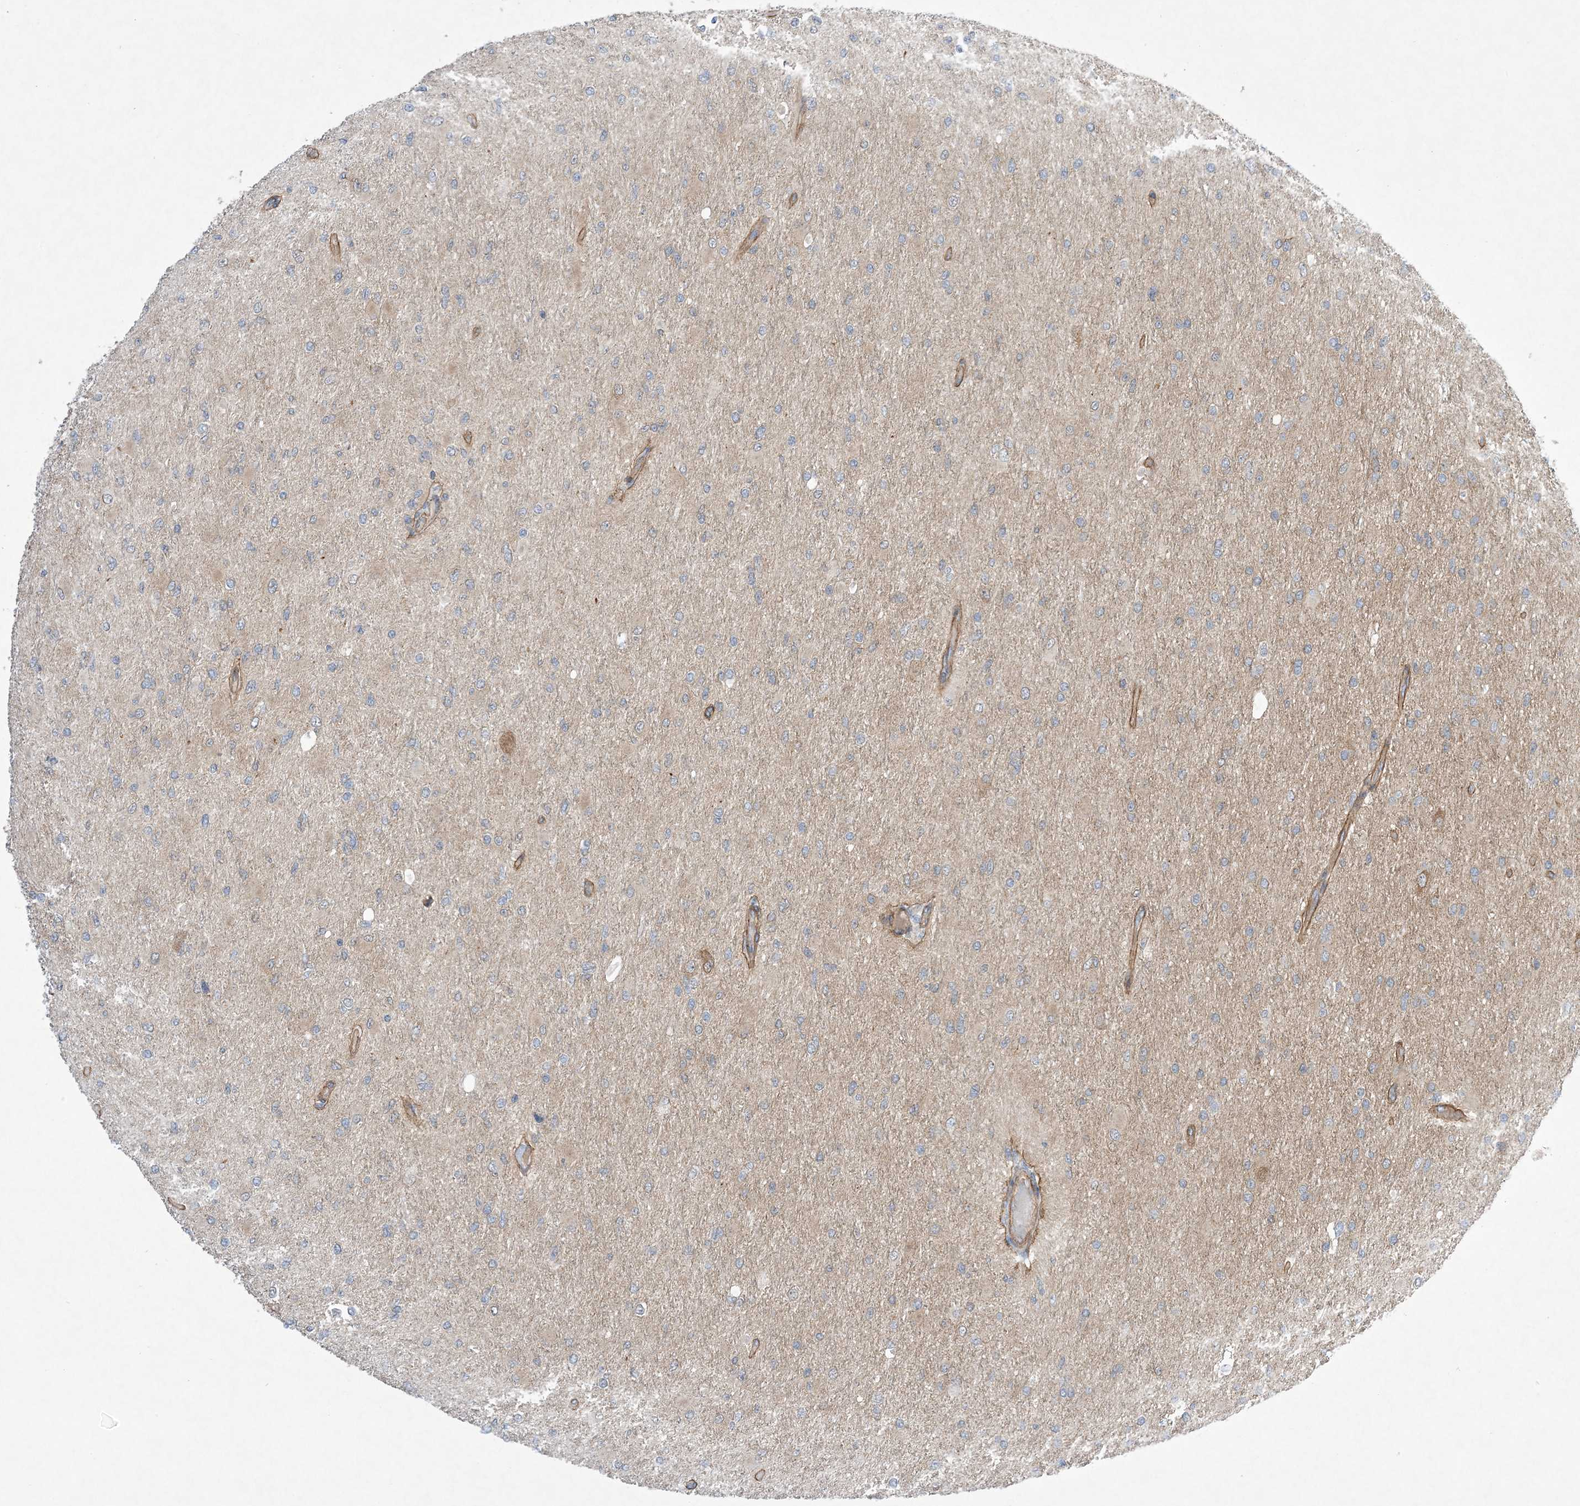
{"staining": {"intensity": "weak", "quantity": "25%-75%", "location": "cytoplasmic/membranous"}, "tissue": "glioma", "cell_type": "Tumor cells", "image_type": "cancer", "snomed": [{"axis": "morphology", "description": "Glioma, malignant, High grade"}, {"axis": "topography", "description": "Cerebral cortex"}], "caption": "Glioma stained with a protein marker reveals weak staining in tumor cells.", "gene": "EHBP1", "patient": {"sex": "female", "age": 36}}